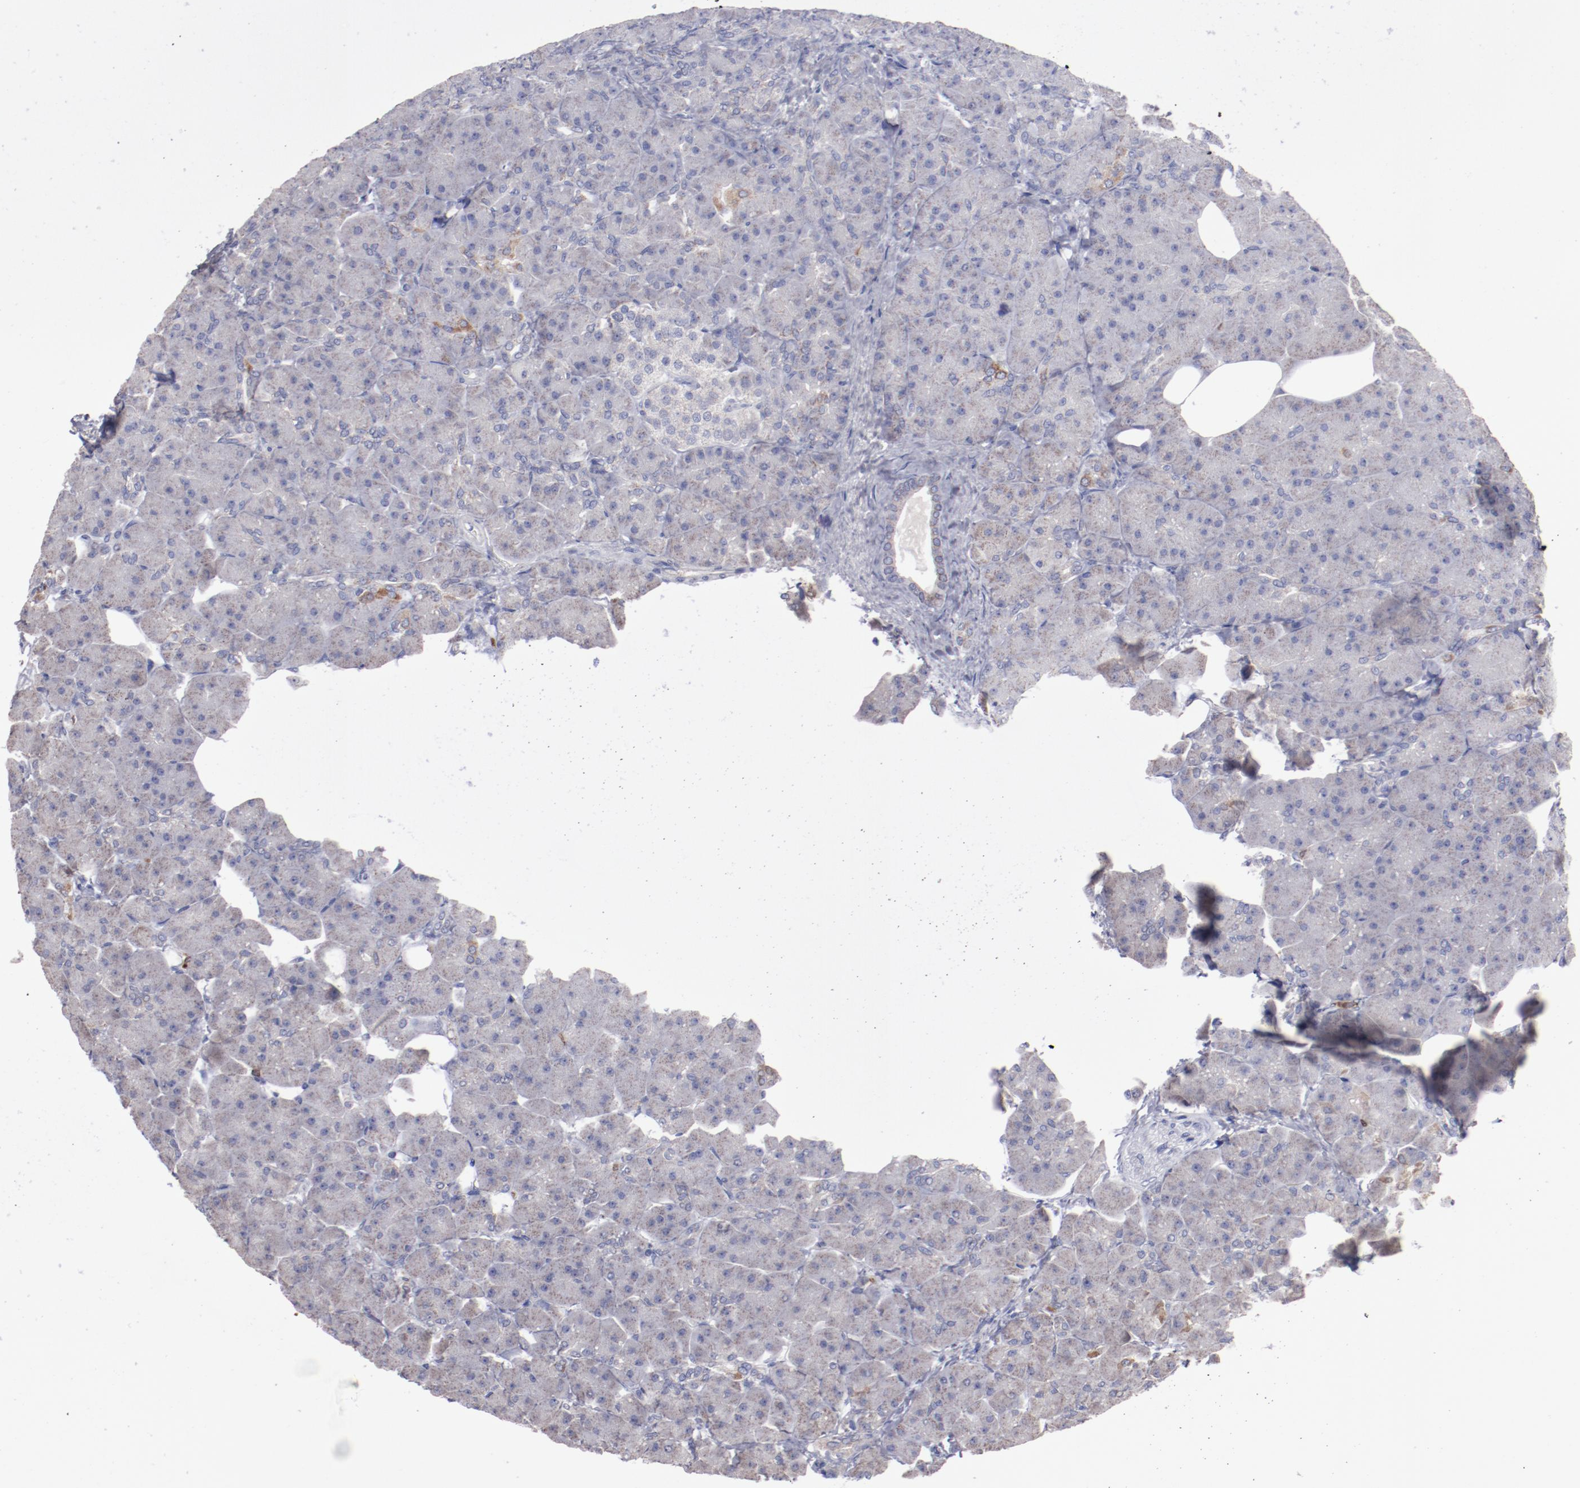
{"staining": {"intensity": "moderate", "quantity": "<25%", "location": "cytoplasmic/membranous"}, "tissue": "pancreas", "cell_type": "Exocrine glandular cells", "image_type": "normal", "snomed": [{"axis": "morphology", "description": "Normal tissue, NOS"}, {"axis": "topography", "description": "Pancreas"}], "caption": "Immunohistochemistry (IHC) micrograph of unremarkable pancreas: pancreas stained using IHC exhibits low levels of moderate protein expression localized specifically in the cytoplasmic/membranous of exocrine glandular cells, appearing as a cytoplasmic/membranous brown color.", "gene": "FGR", "patient": {"sex": "male", "age": 66}}